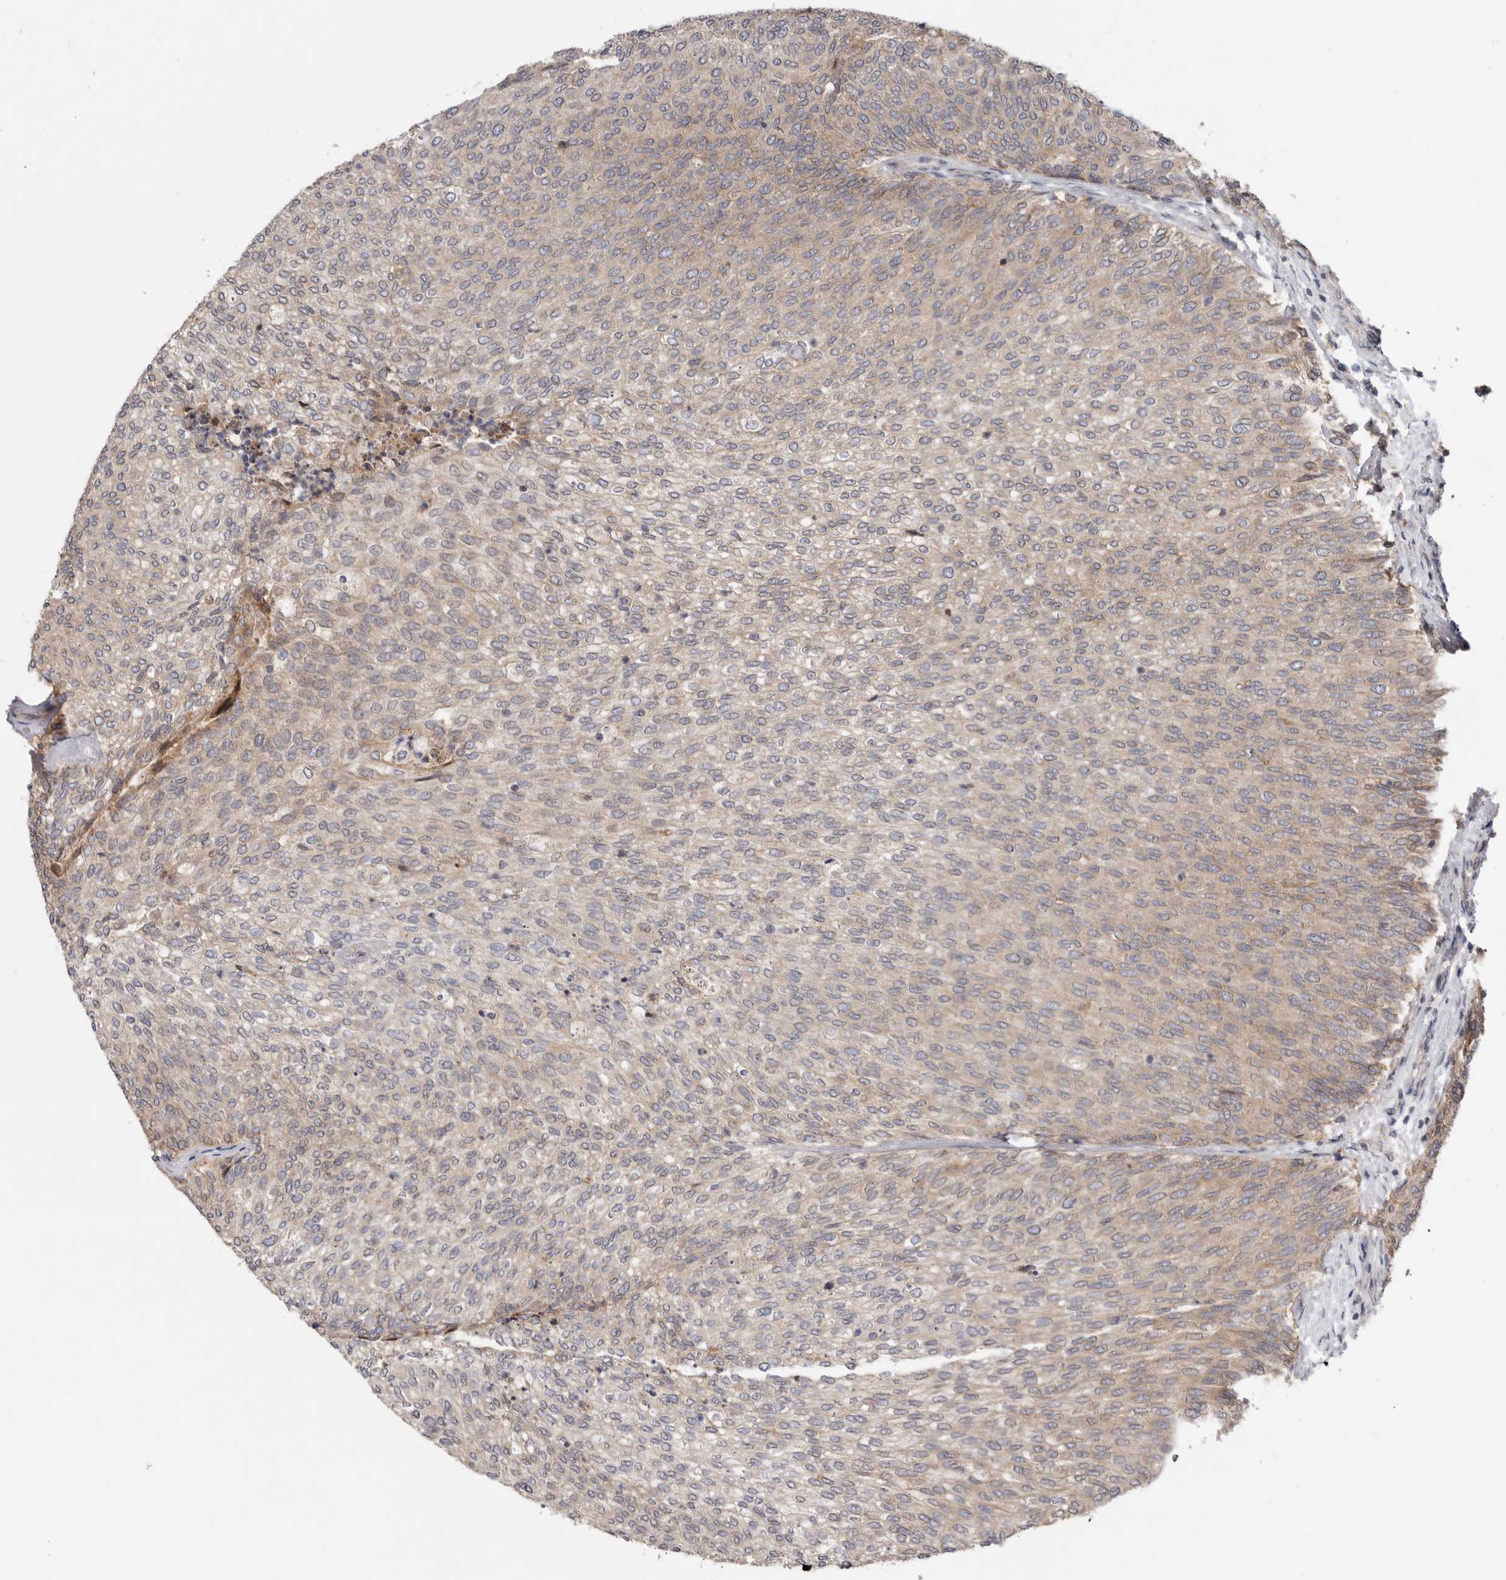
{"staining": {"intensity": "weak", "quantity": "25%-75%", "location": "cytoplasmic/membranous"}, "tissue": "urothelial cancer", "cell_type": "Tumor cells", "image_type": "cancer", "snomed": [{"axis": "morphology", "description": "Urothelial carcinoma, Low grade"}, {"axis": "topography", "description": "Urinary bladder"}], "caption": "Weak cytoplasmic/membranous expression is present in about 25%-75% of tumor cells in urothelial carcinoma (low-grade).", "gene": "TMUB1", "patient": {"sex": "female", "age": 79}}